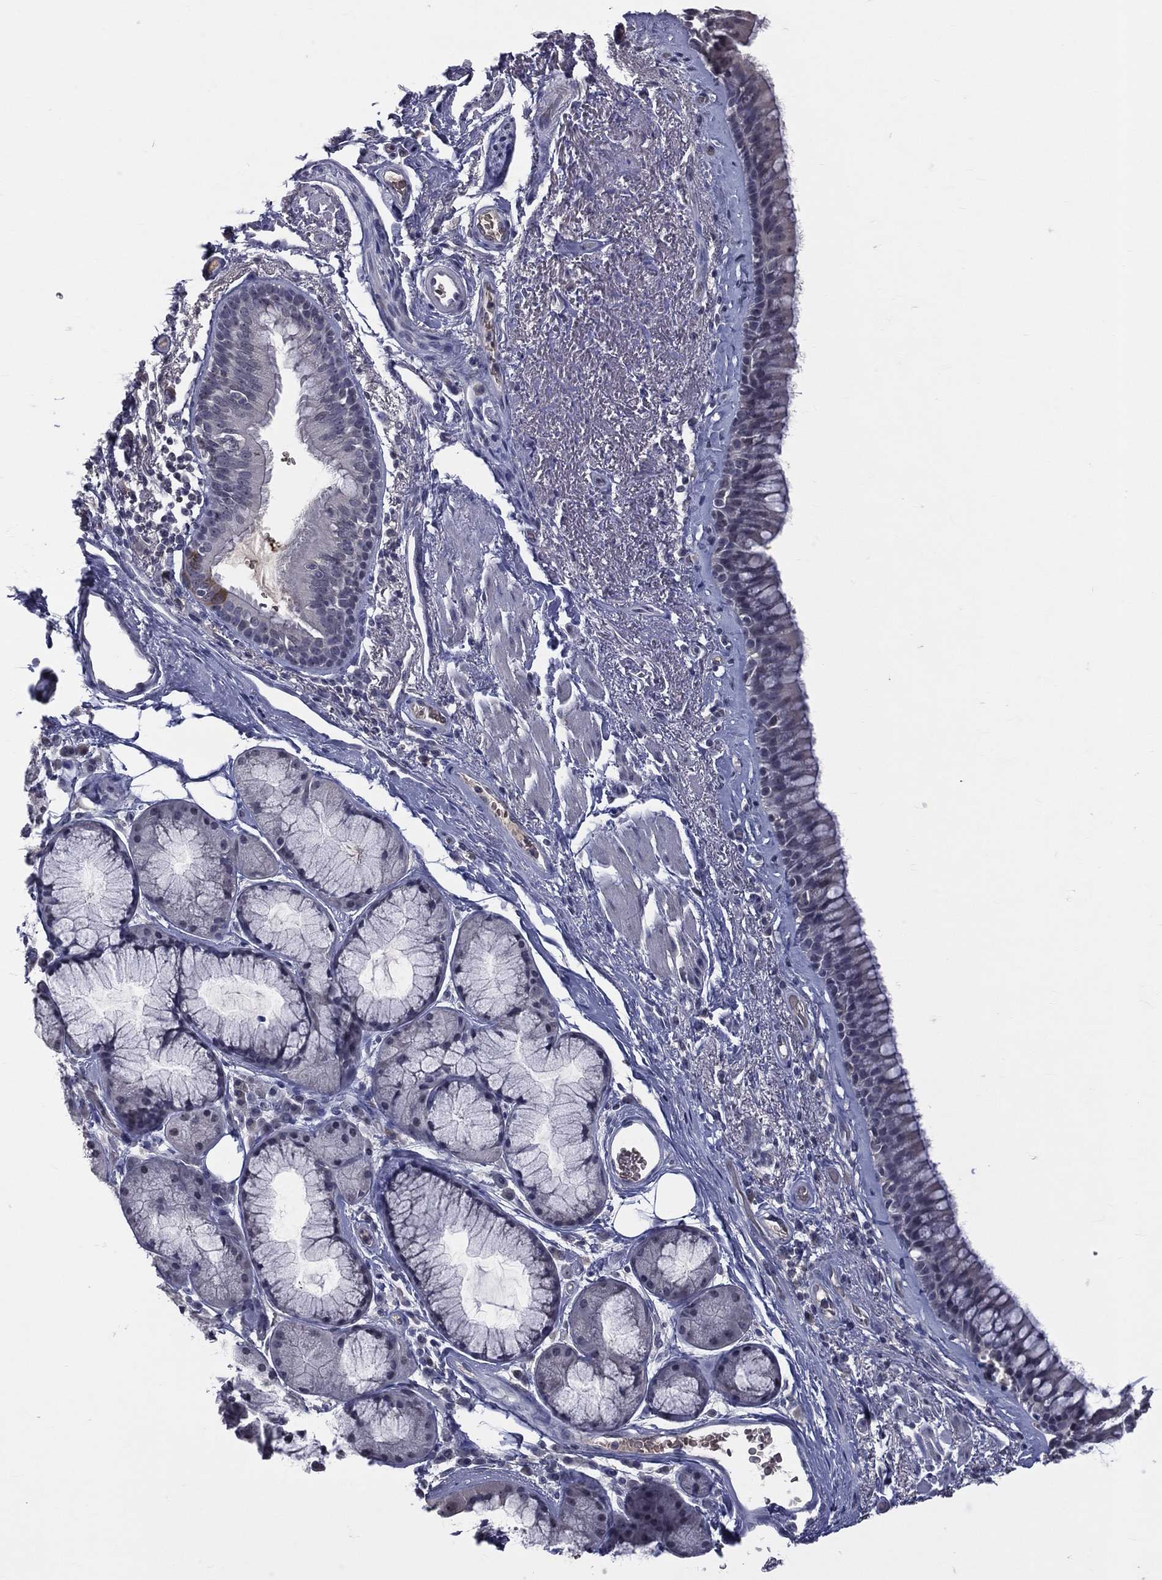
{"staining": {"intensity": "negative", "quantity": "none", "location": "none"}, "tissue": "bronchus", "cell_type": "Respiratory epithelial cells", "image_type": "normal", "snomed": [{"axis": "morphology", "description": "Normal tissue, NOS"}, {"axis": "topography", "description": "Bronchus"}], "caption": "Respiratory epithelial cells are negative for protein expression in normal human bronchus. Nuclei are stained in blue.", "gene": "DSG4", "patient": {"sex": "male", "age": 82}}